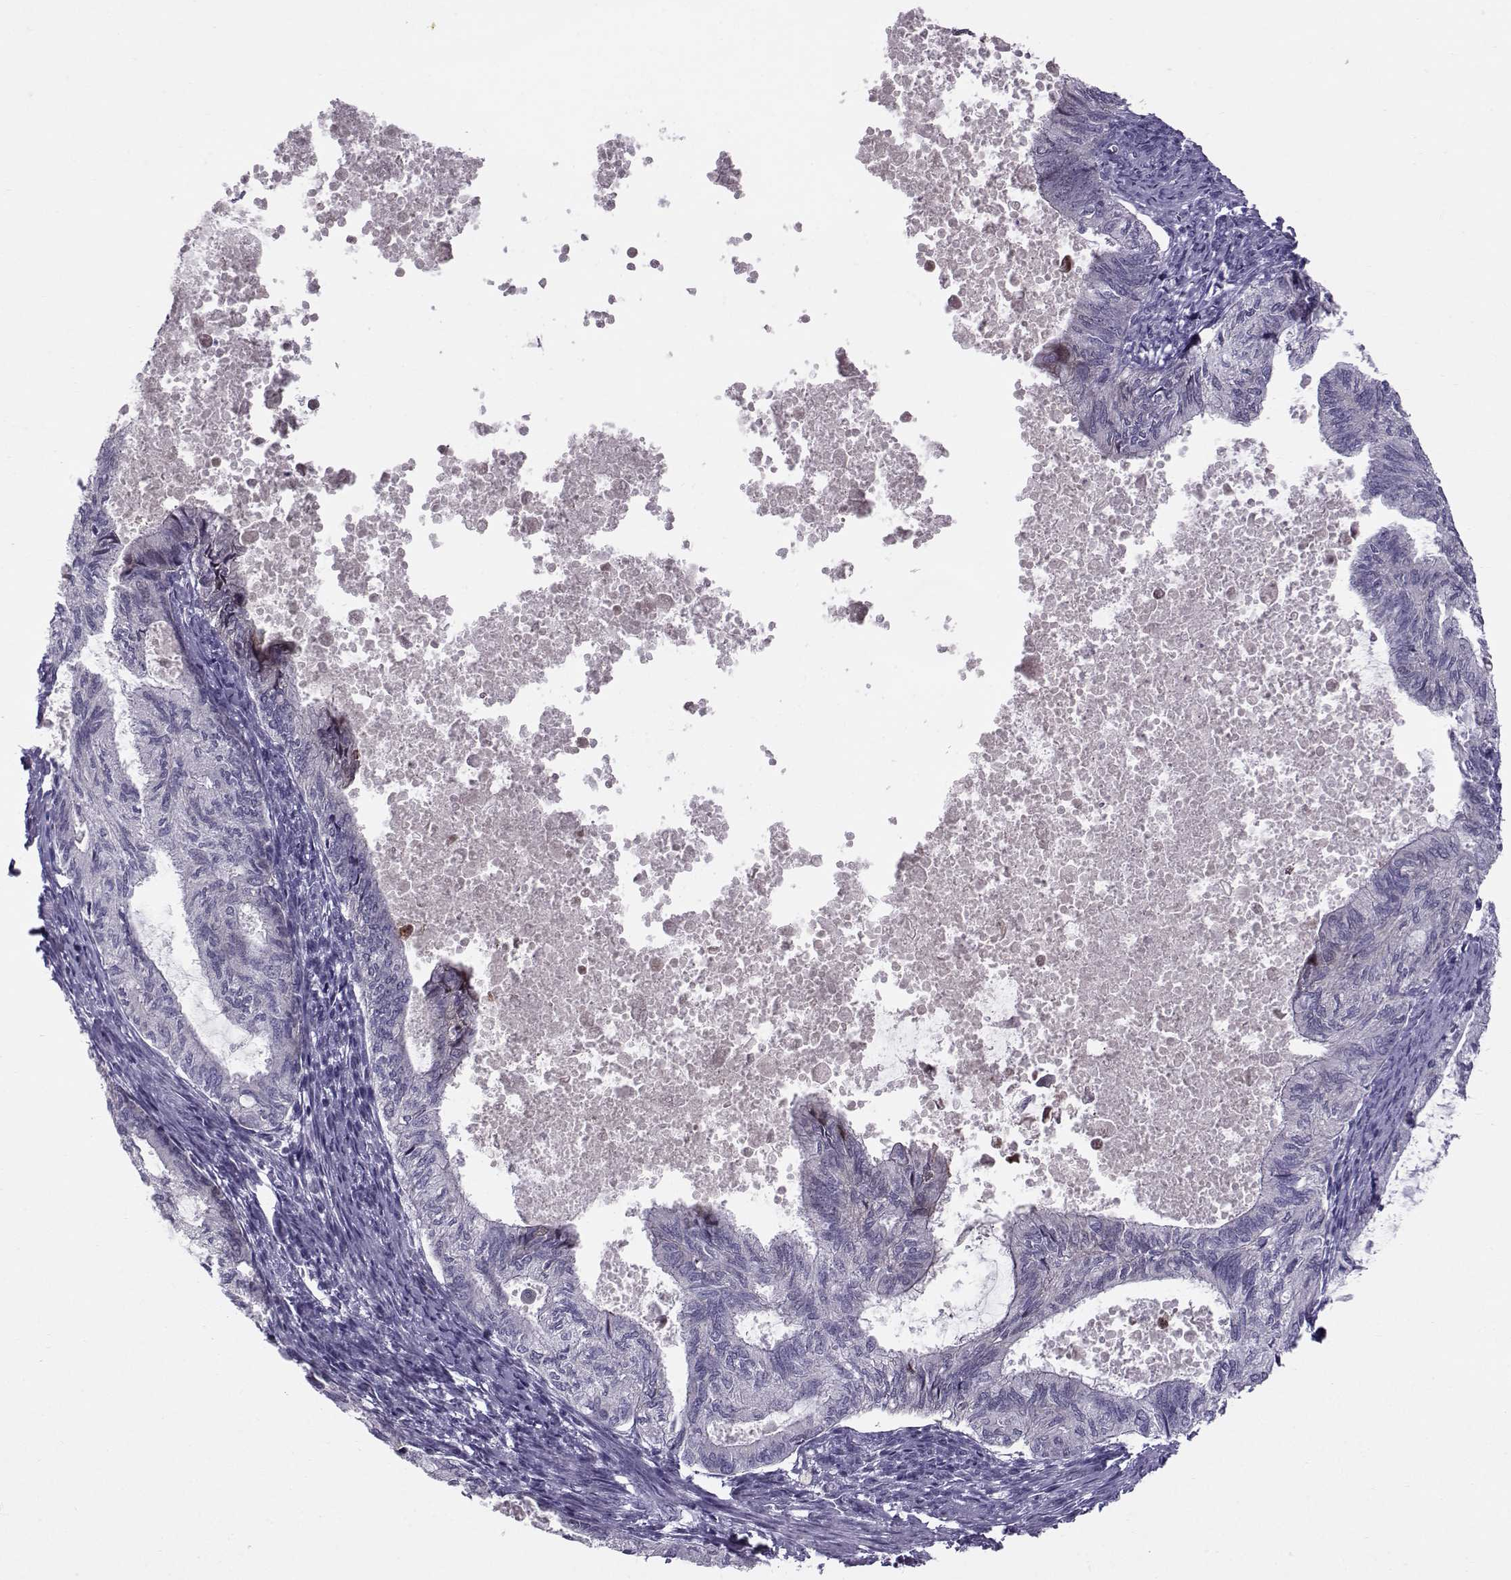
{"staining": {"intensity": "negative", "quantity": "none", "location": "none"}, "tissue": "endometrial cancer", "cell_type": "Tumor cells", "image_type": "cancer", "snomed": [{"axis": "morphology", "description": "Adenocarcinoma, NOS"}, {"axis": "topography", "description": "Endometrium"}], "caption": "Endometrial cancer was stained to show a protein in brown. There is no significant positivity in tumor cells. (Brightfield microscopy of DAB immunohistochemistry (IHC) at high magnification).", "gene": "DMRT3", "patient": {"sex": "female", "age": 86}}